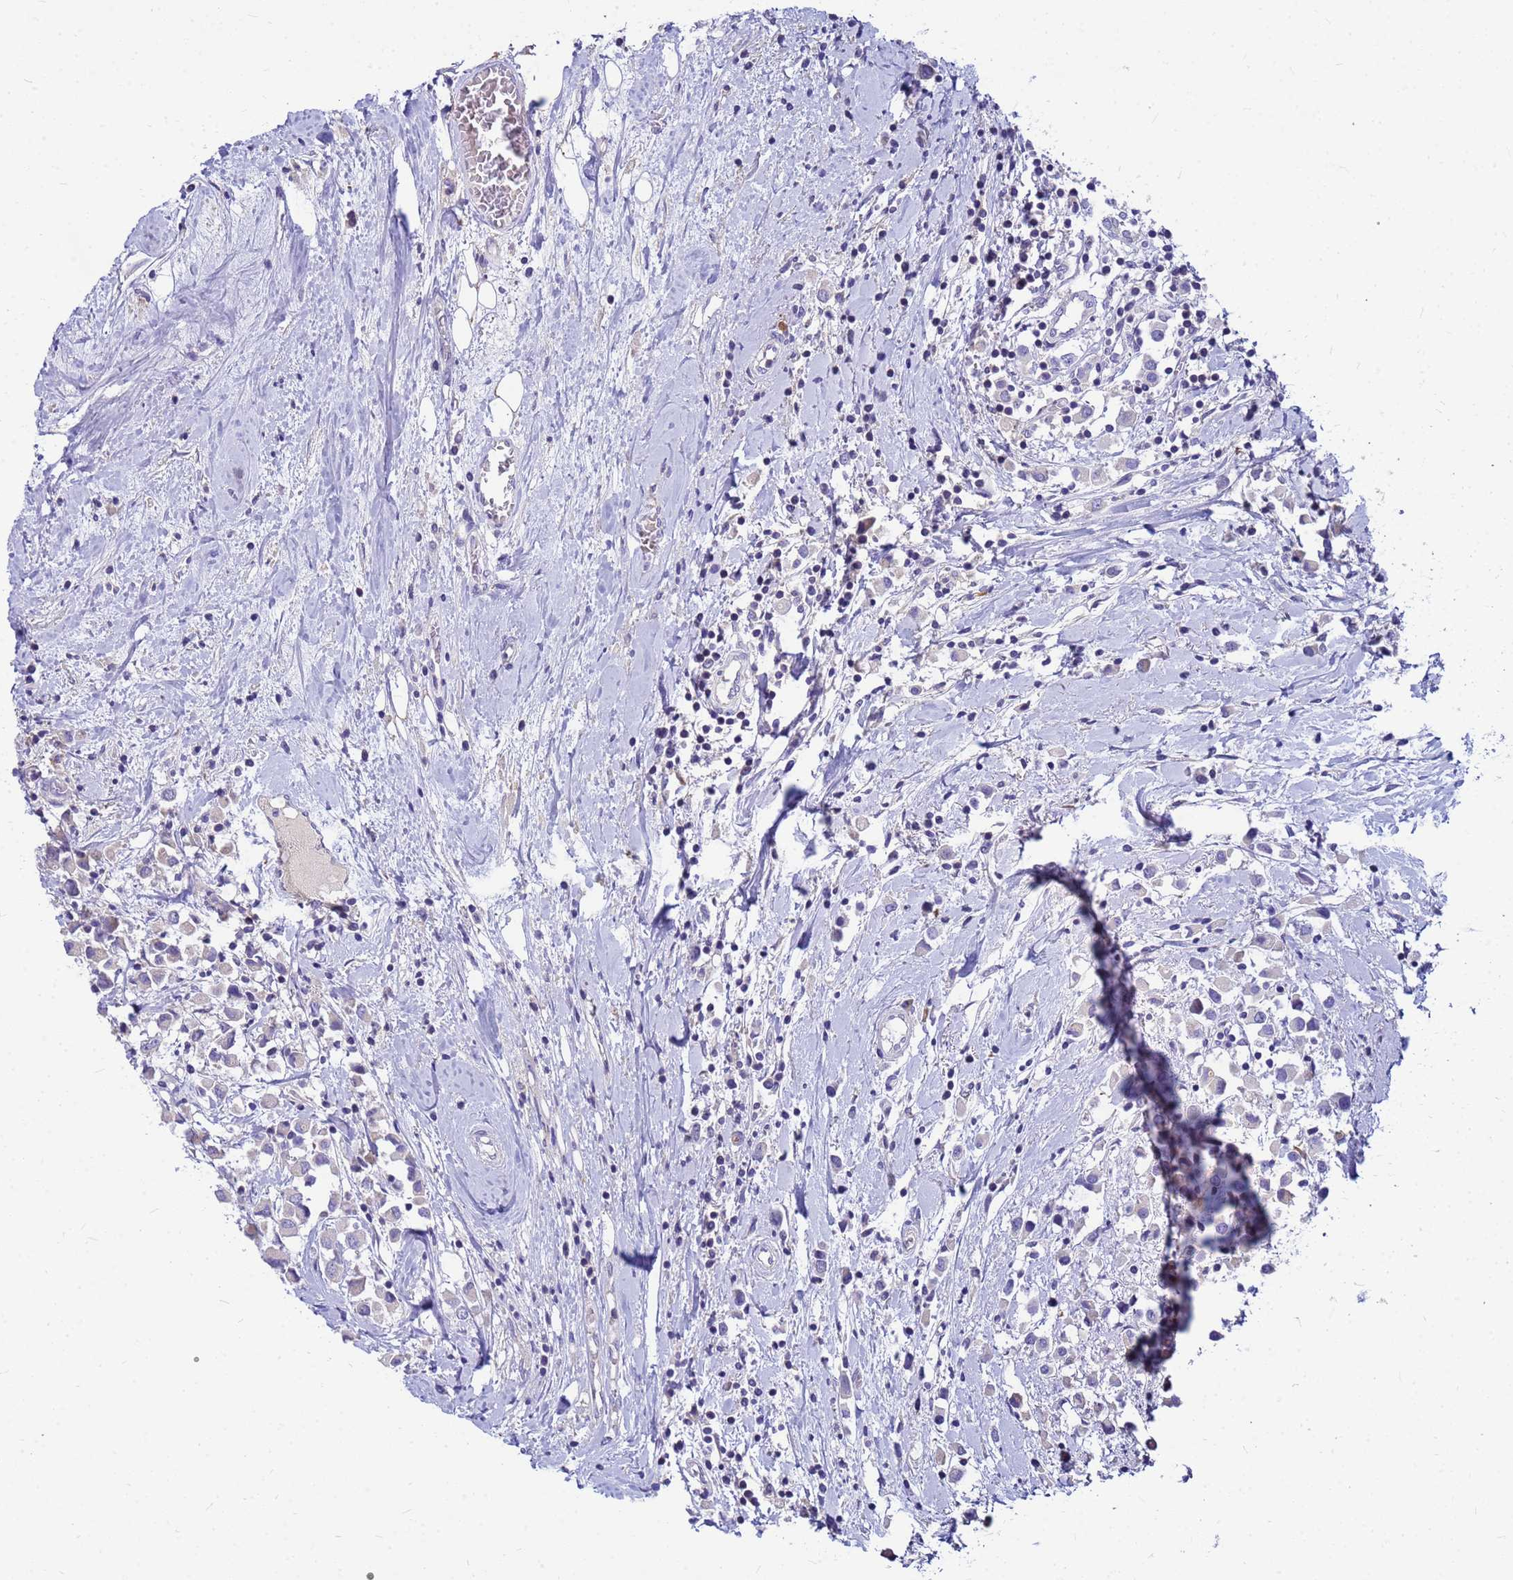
{"staining": {"intensity": "negative", "quantity": "none", "location": "none"}, "tissue": "breast cancer", "cell_type": "Tumor cells", "image_type": "cancer", "snomed": [{"axis": "morphology", "description": "Duct carcinoma"}, {"axis": "topography", "description": "Breast"}], "caption": "Photomicrograph shows no significant protein staining in tumor cells of breast cancer. (DAB (3,3'-diaminobenzidine) immunohistochemistry visualized using brightfield microscopy, high magnification).", "gene": "DPRX", "patient": {"sex": "female", "age": 61}}